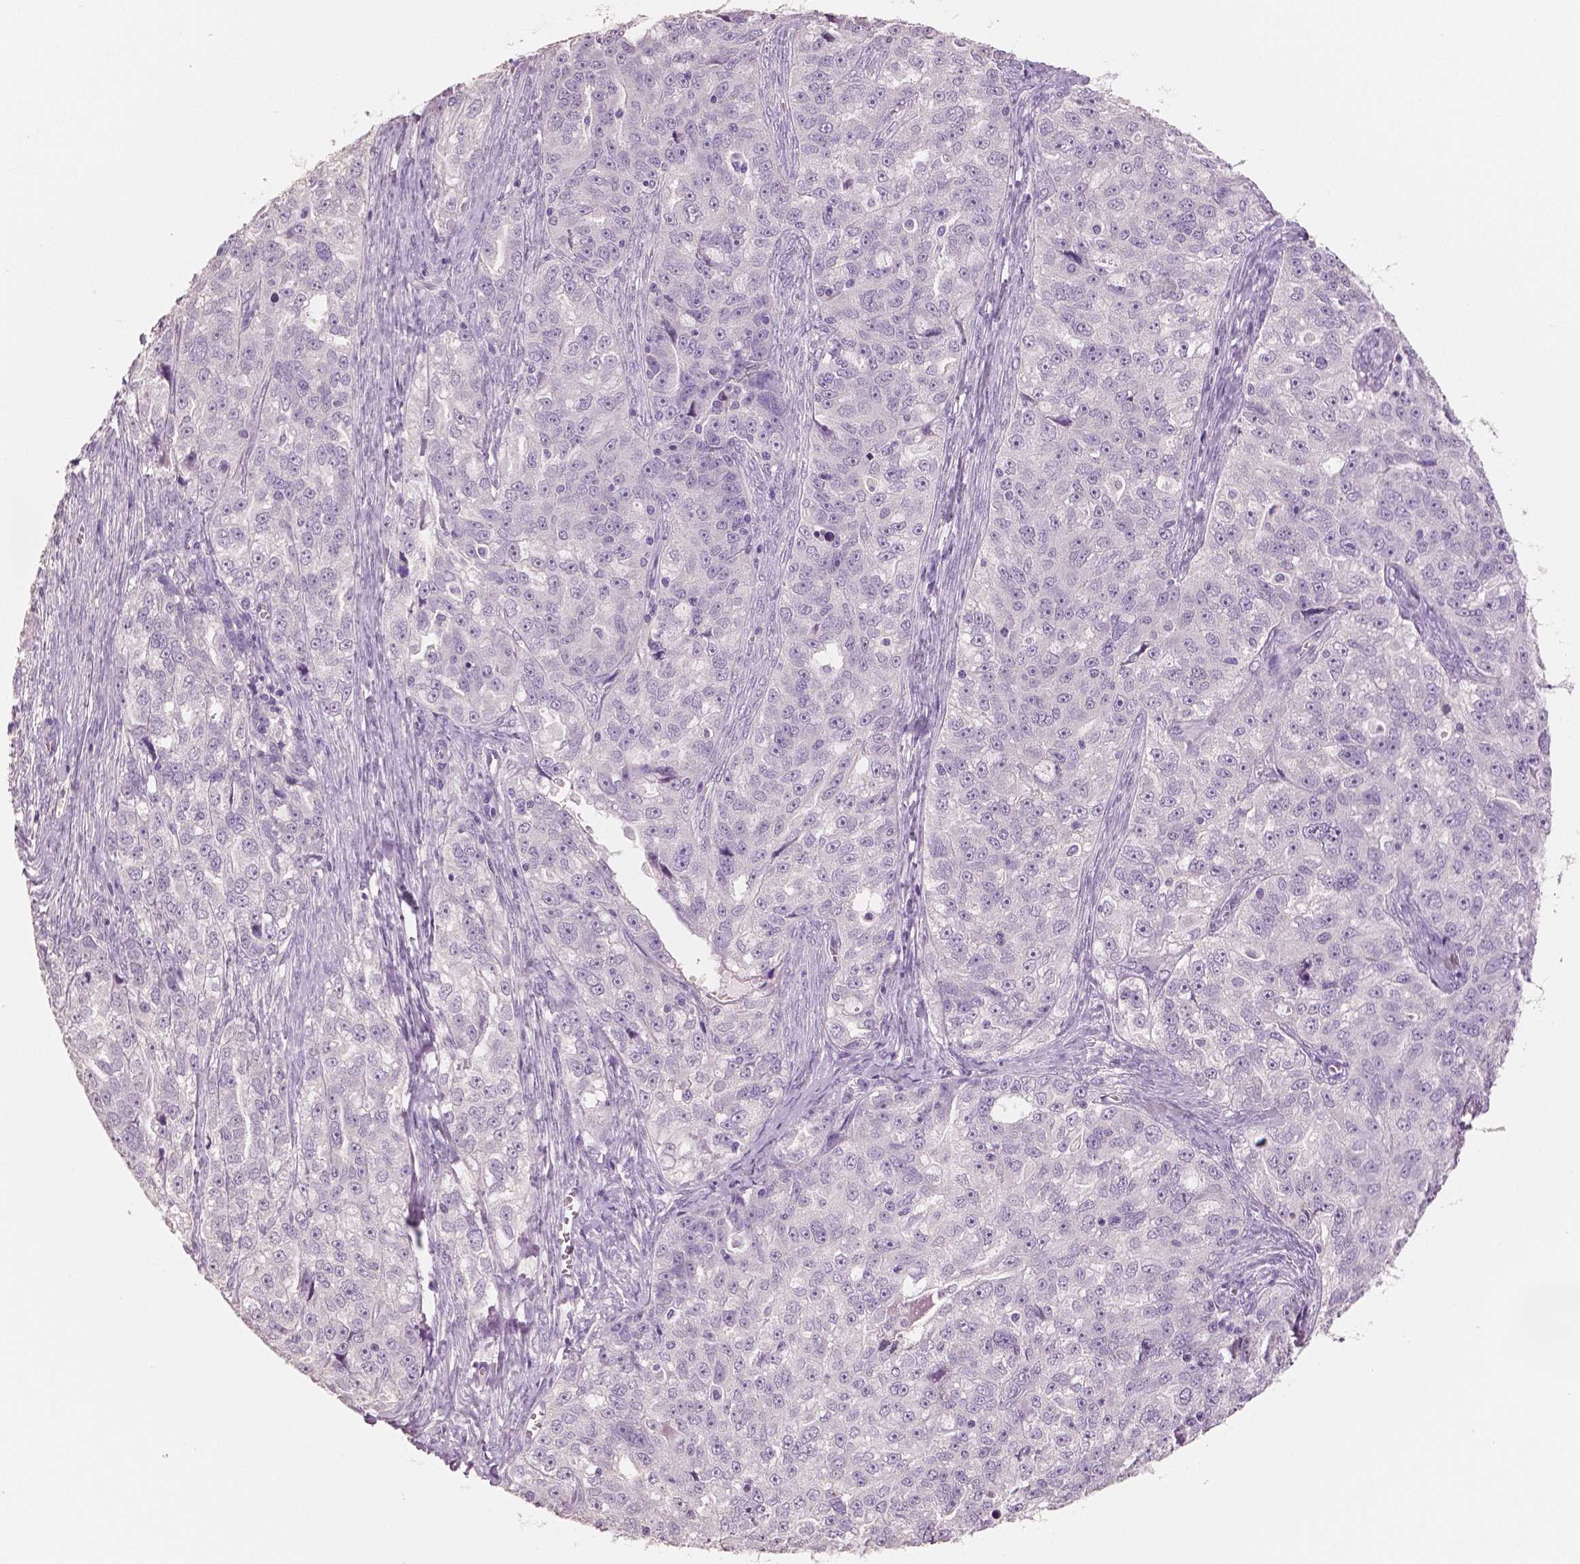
{"staining": {"intensity": "negative", "quantity": "none", "location": "none"}, "tissue": "ovarian cancer", "cell_type": "Tumor cells", "image_type": "cancer", "snomed": [{"axis": "morphology", "description": "Cystadenocarcinoma, serous, NOS"}, {"axis": "topography", "description": "Ovary"}], "caption": "Histopathology image shows no significant protein expression in tumor cells of ovarian cancer (serous cystadenocarcinoma). (Brightfield microscopy of DAB IHC at high magnification).", "gene": "NECAB2", "patient": {"sex": "female", "age": 51}}